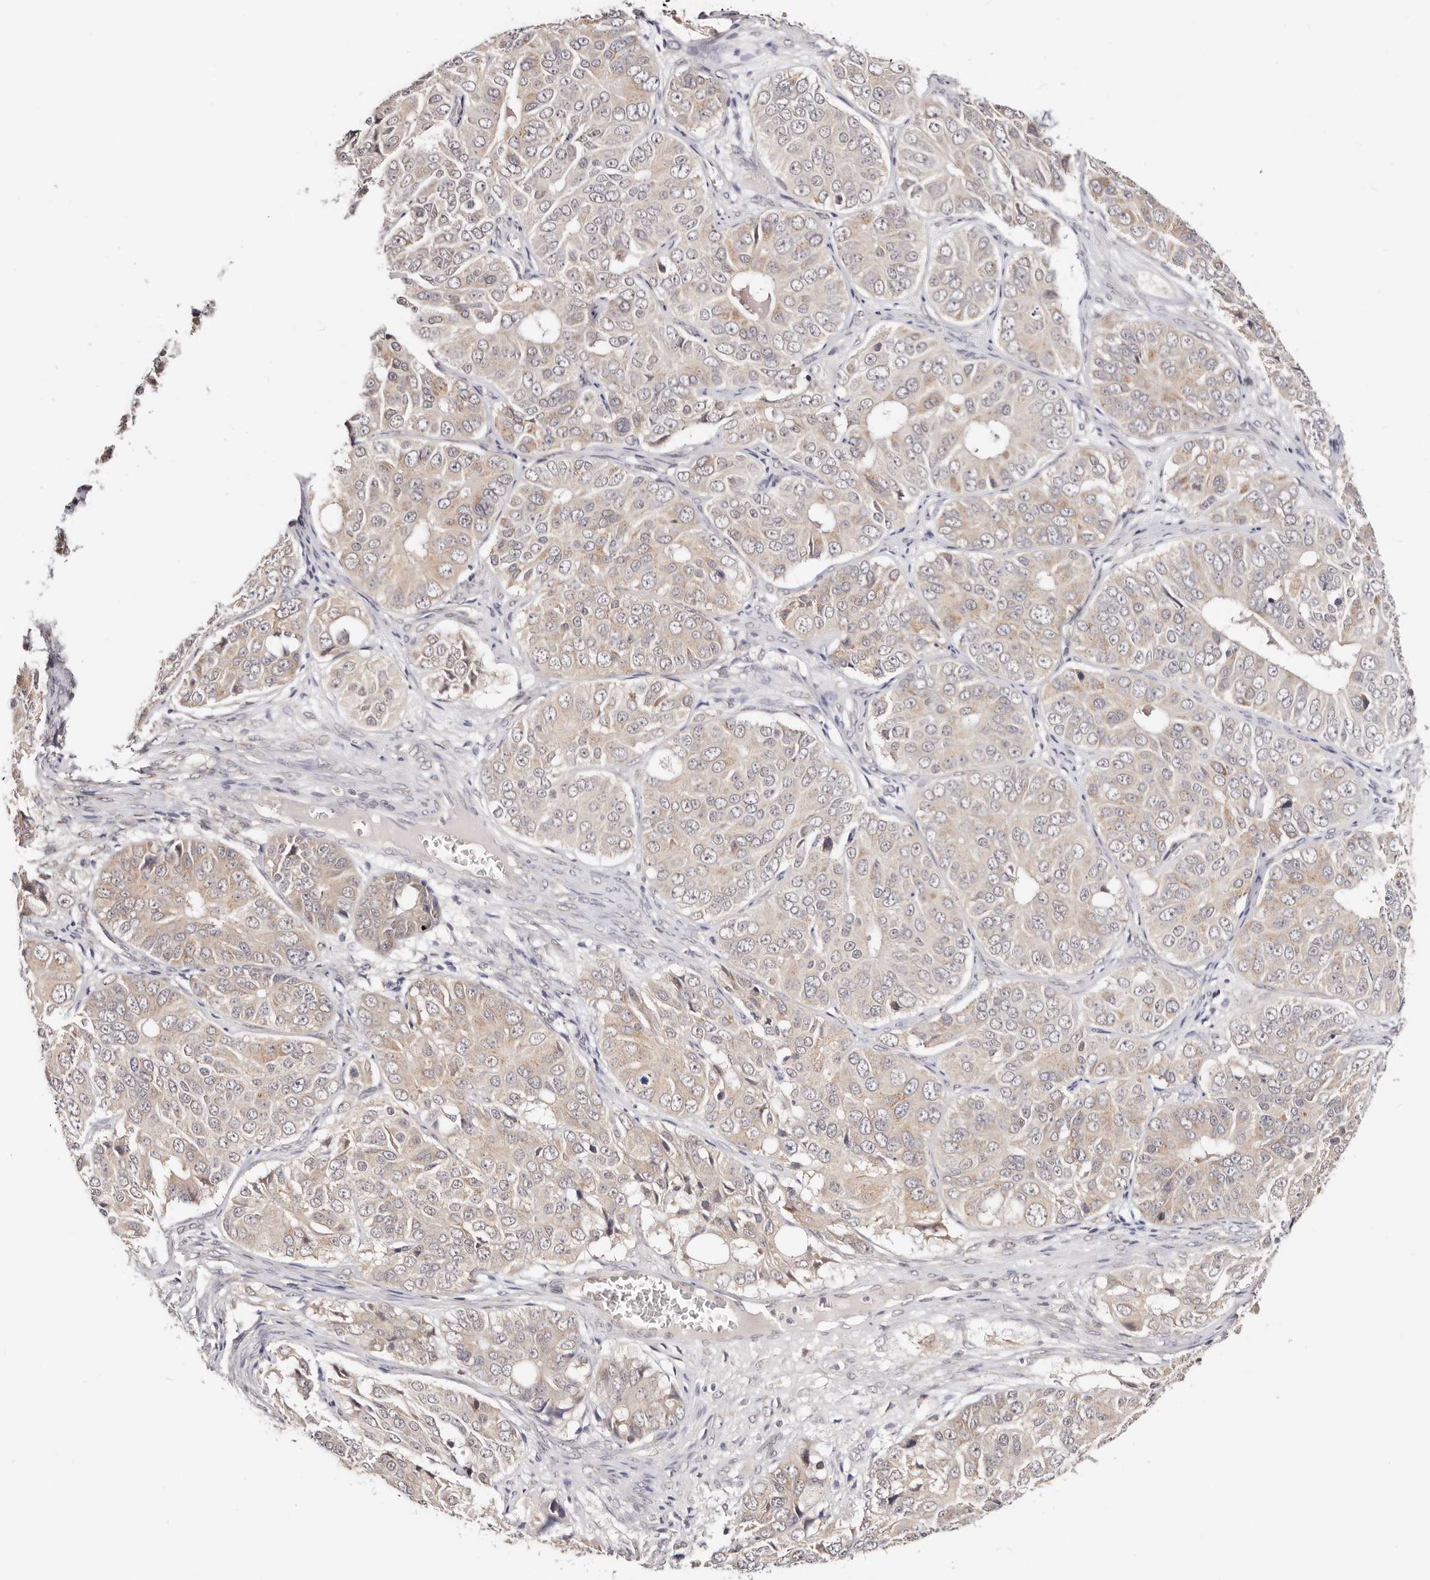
{"staining": {"intensity": "weak", "quantity": ">75%", "location": "cytoplasmic/membranous"}, "tissue": "ovarian cancer", "cell_type": "Tumor cells", "image_type": "cancer", "snomed": [{"axis": "morphology", "description": "Carcinoma, endometroid"}, {"axis": "topography", "description": "Ovary"}], "caption": "Protein expression analysis of human endometroid carcinoma (ovarian) reveals weak cytoplasmic/membranous staining in approximately >75% of tumor cells. The staining was performed using DAB (3,3'-diaminobenzidine) to visualize the protein expression in brown, while the nuclei were stained in blue with hematoxylin (Magnification: 20x).", "gene": "VIPAS39", "patient": {"sex": "female", "age": 51}}